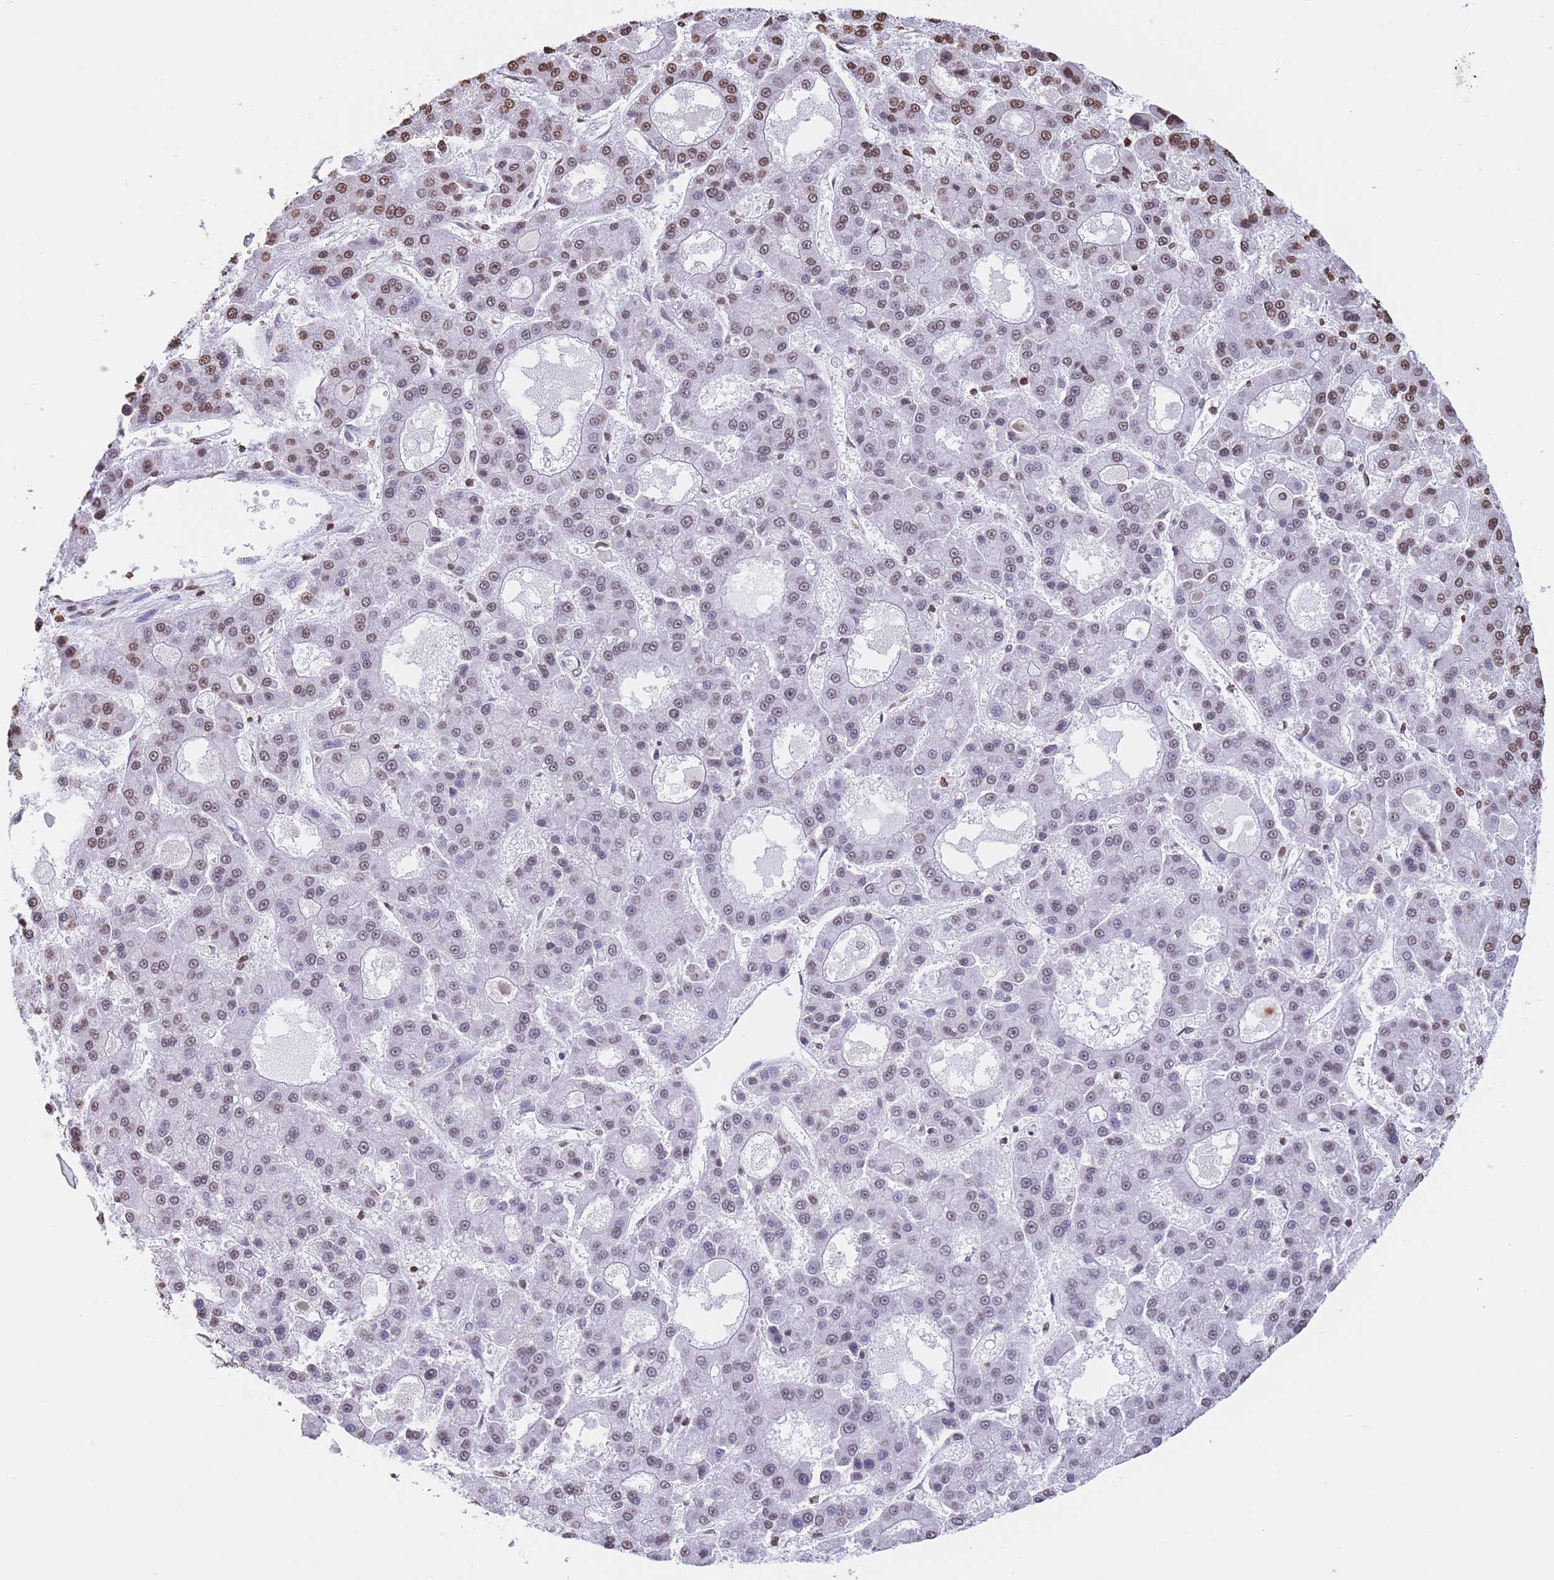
{"staining": {"intensity": "moderate", "quantity": "25%-75%", "location": "nuclear"}, "tissue": "liver cancer", "cell_type": "Tumor cells", "image_type": "cancer", "snomed": [{"axis": "morphology", "description": "Carcinoma, Hepatocellular, NOS"}, {"axis": "topography", "description": "Liver"}], "caption": "Protein staining demonstrates moderate nuclear staining in about 25%-75% of tumor cells in hepatocellular carcinoma (liver).", "gene": "H2BC11", "patient": {"sex": "male", "age": 70}}